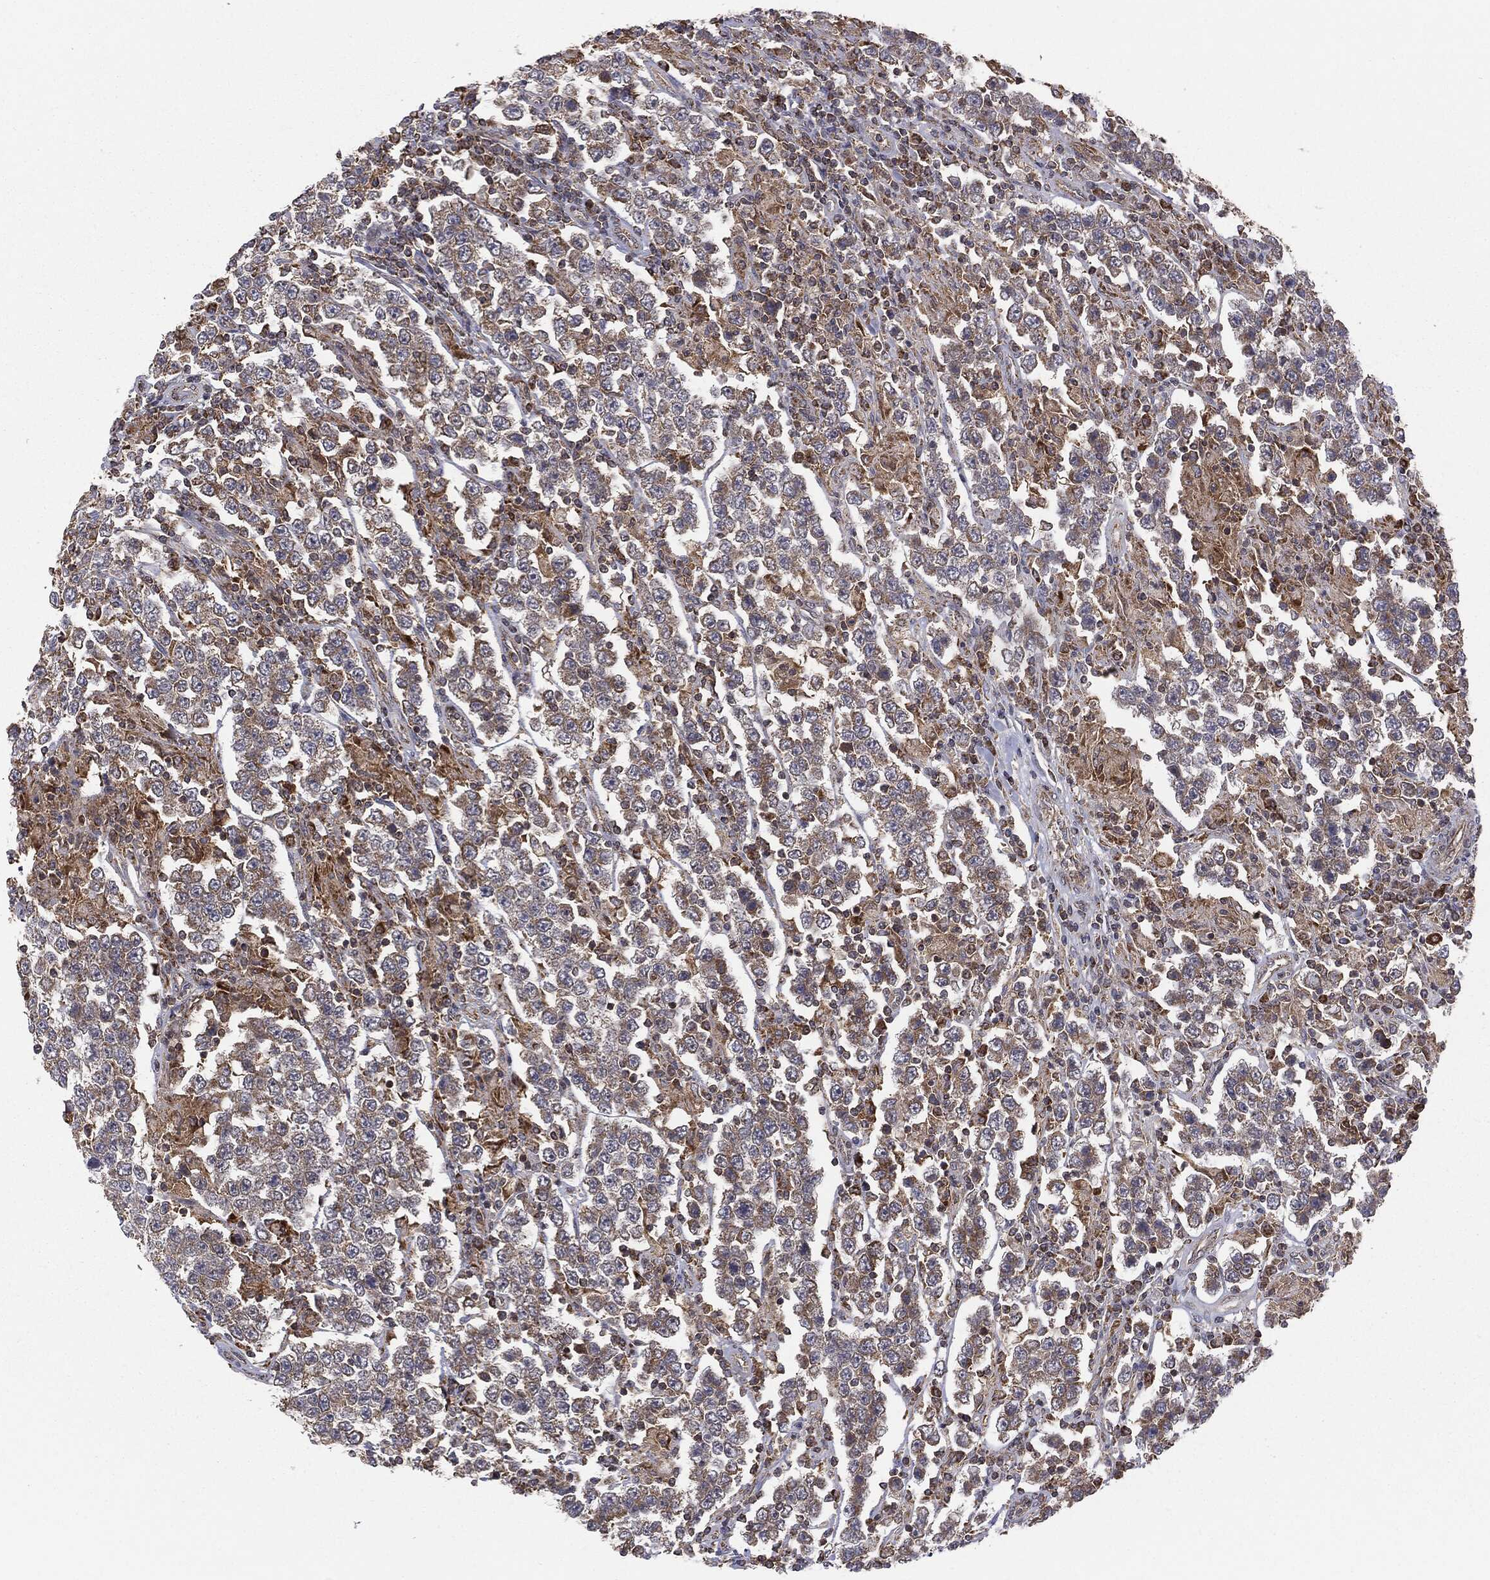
{"staining": {"intensity": "weak", "quantity": "<25%", "location": "cytoplasmic/membranous"}, "tissue": "testis cancer", "cell_type": "Tumor cells", "image_type": "cancer", "snomed": [{"axis": "morphology", "description": "Normal tissue, NOS"}, {"axis": "morphology", "description": "Urothelial carcinoma, High grade"}, {"axis": "morphology", "description": "Seminoma, NOS"}, {"axis": "morphology", "description": "Carcinoma, Embryonal, NOS"}, {"axis": "topography", "description": "Urinary bladder"}, {"axis": "topography", "description": "Testis"}], "caption": "Immunohistochemistry micrograph of neoplastic tissue: human urothelial carcinoma (high-grade) (testis) stained with DAB displays no significant protein positivity in tumor cells.", "gene": "MTOR", "patient": {"sex": "male", "age": 41}}